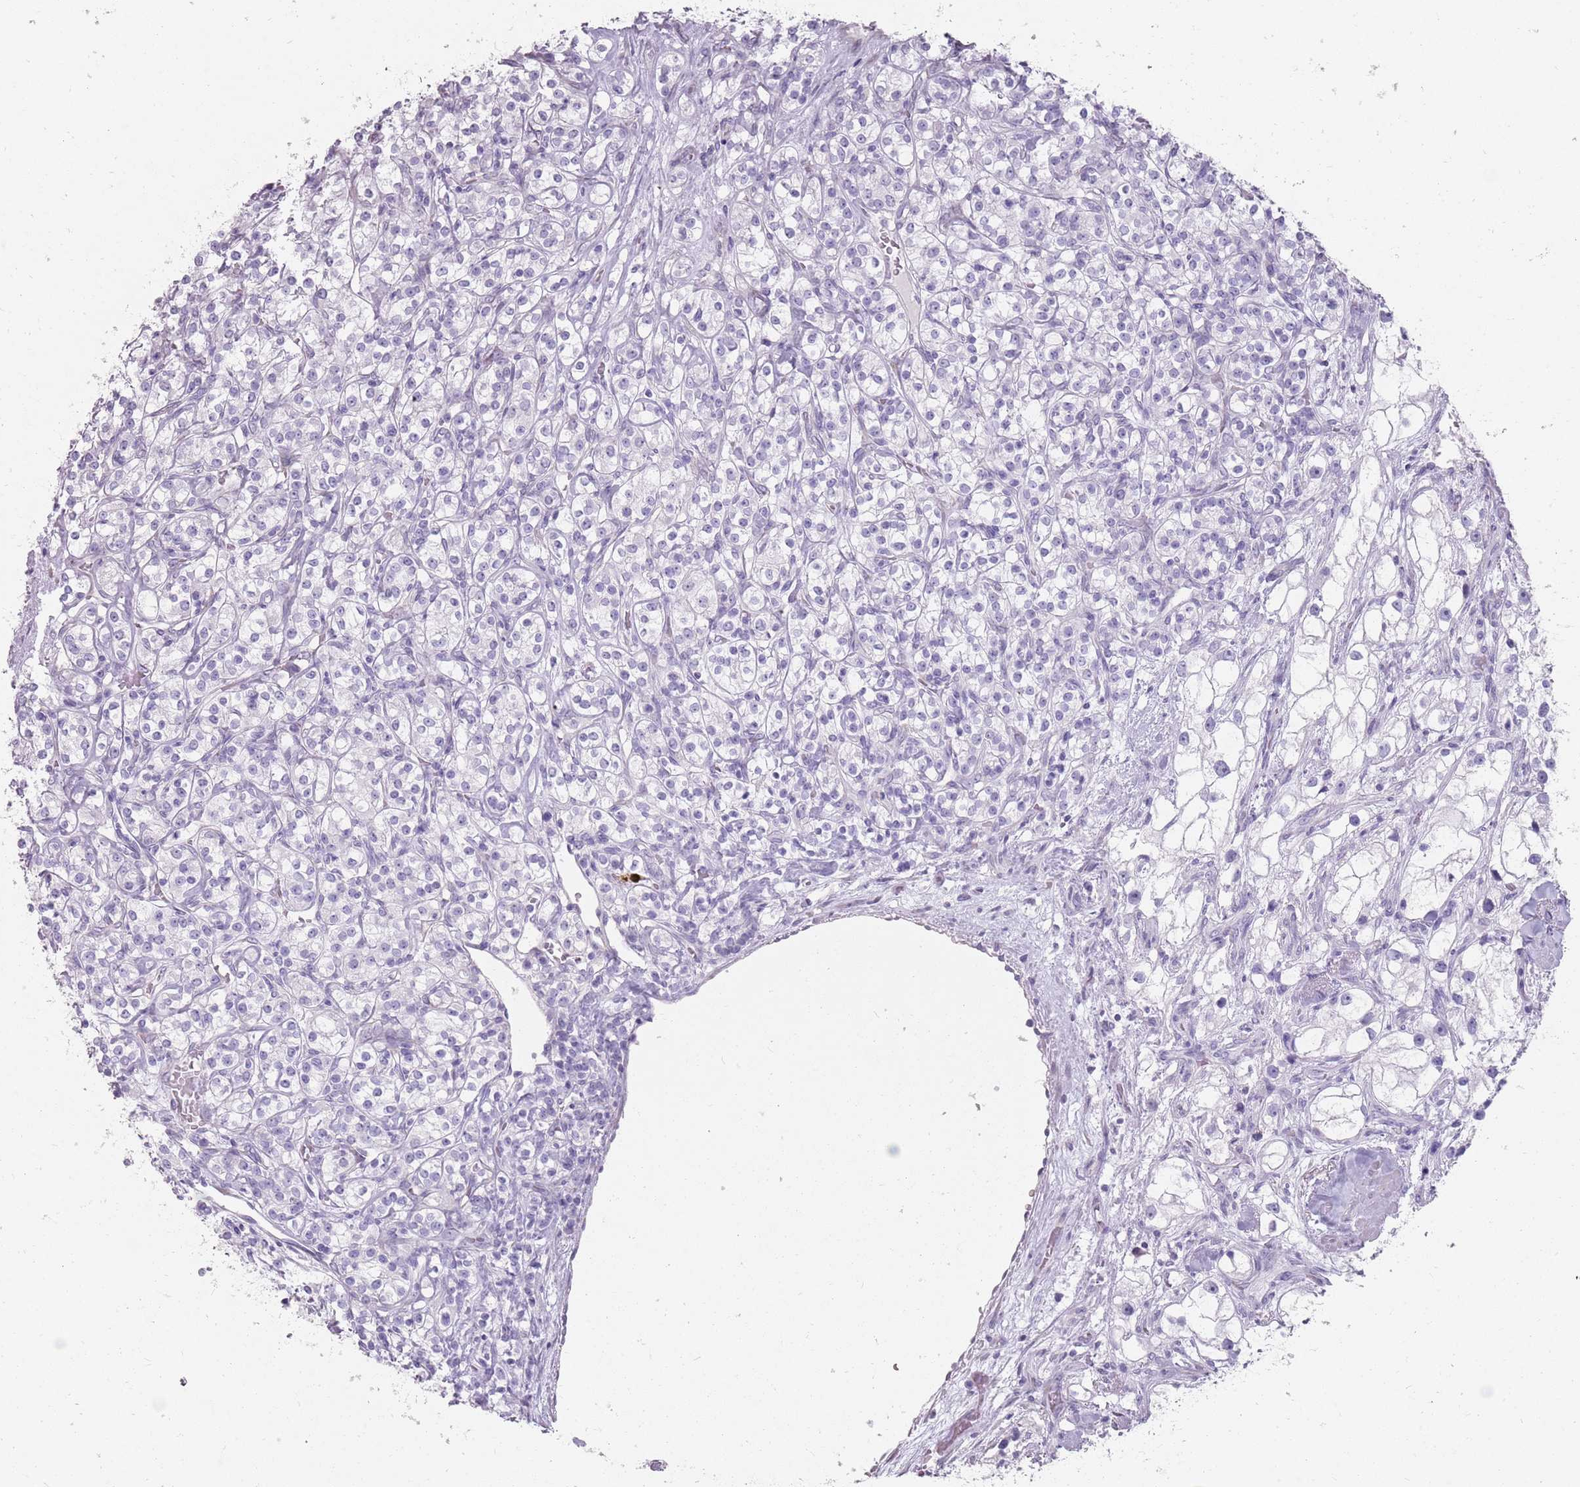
{"staining": {"intensity": "negative", "quantity": "none", "location": "none"}, "tissue": "renal cancer", "cell_type": "Tumor cells", "image_type": "cancer", "snomed": [{"axis": "morphology", "description": "Adenocarcinoma, NOS"}, {"axis": "topography", "description": "Kidney"}], "caption": "An image of renal cancer (adenocarcinoma) stained for a protein exhibits no brown staining in tumor cells. The staining was performed using DAB (3,3'-diaminobenzidine) to visualize the protein expression in brown, while the nuclei were stained in blue with hematoxylin (Magnification: 20x).", "gene": "DDX4", "patient": {"sex": "male", "age": 77}}